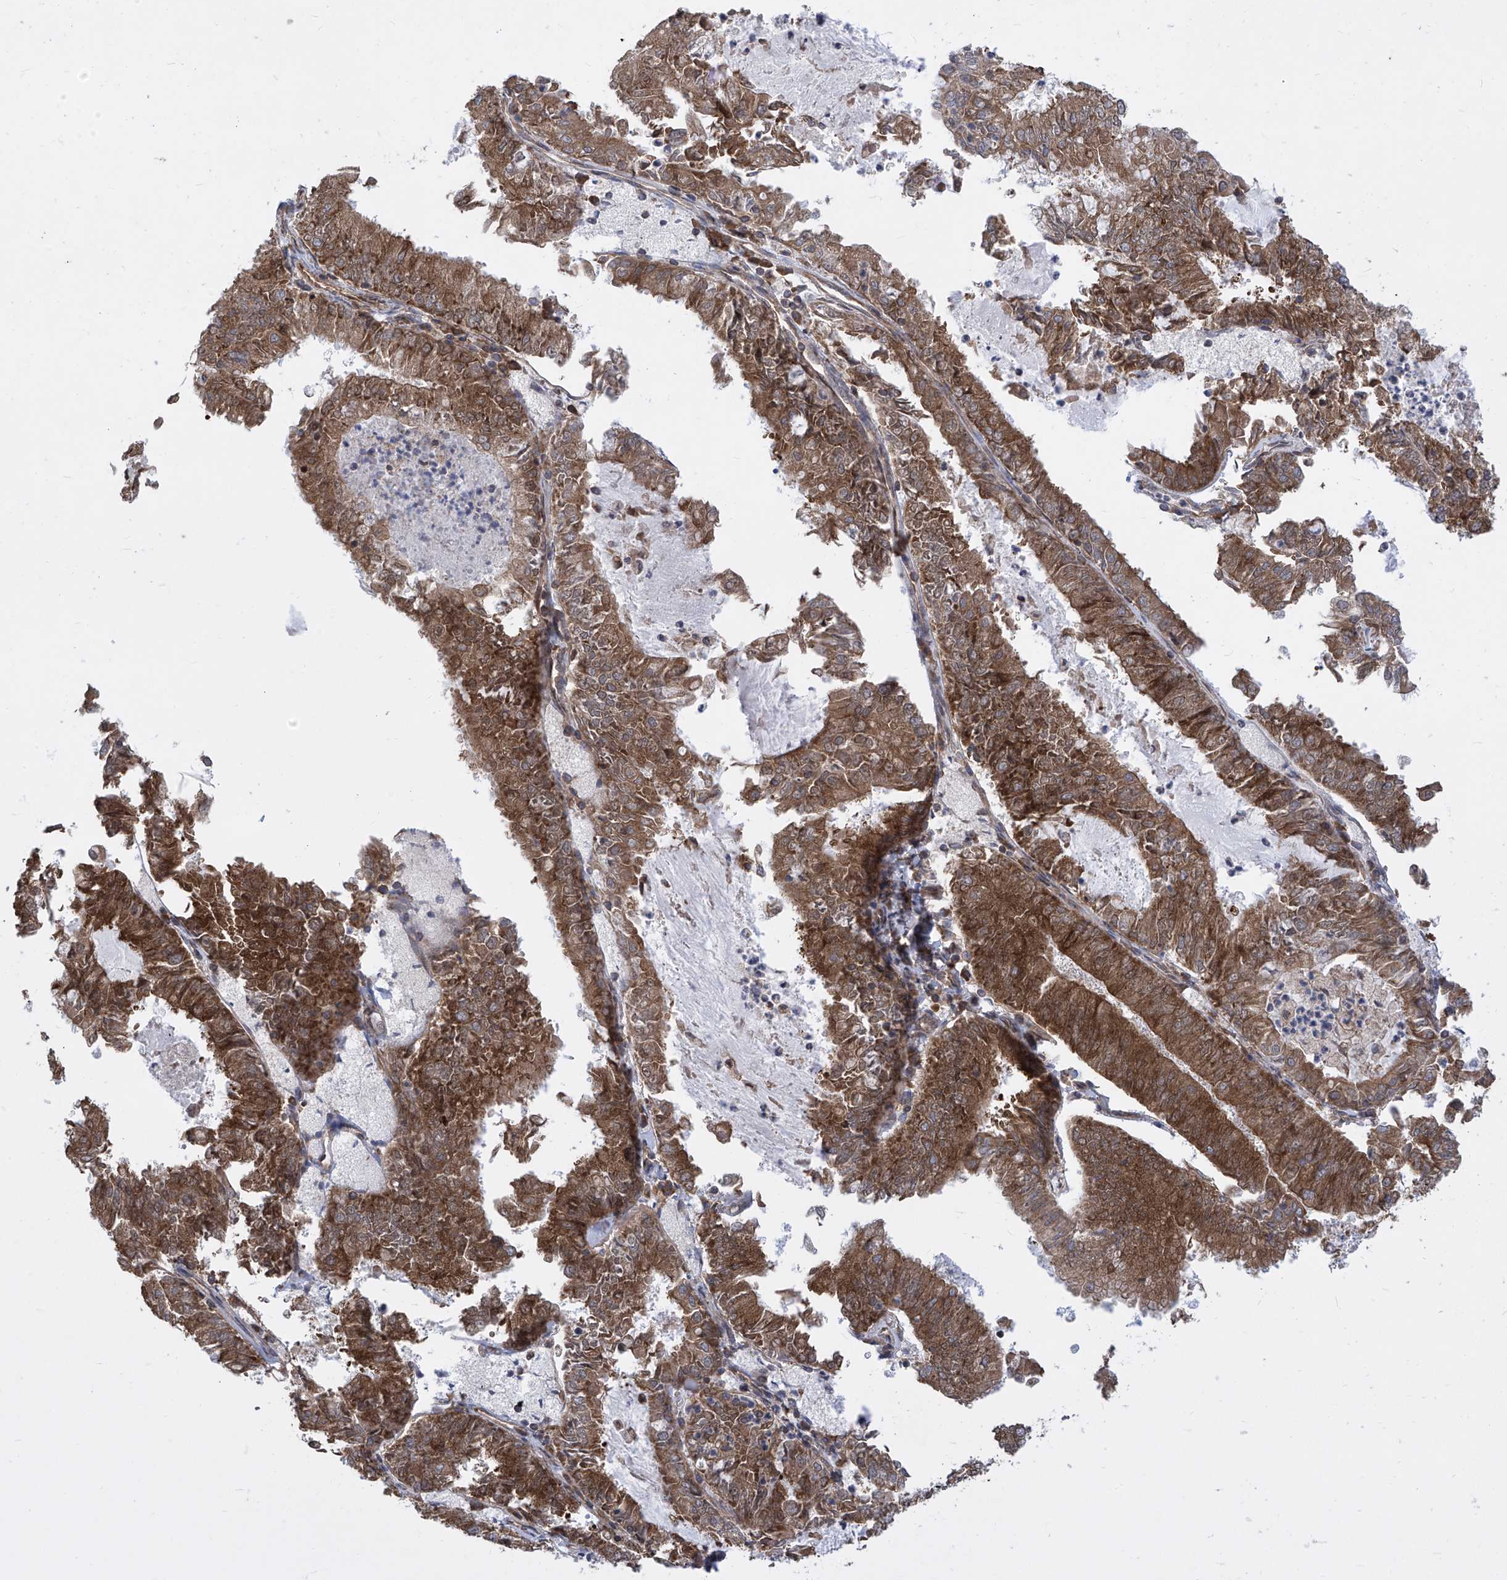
{"staining": {"intensity": "strong", "quantity": ">75%", "location": "cytoplasmic/membranous"}, "tissue": "endometrial cancer", "cell_type": "Tumor cells", "image_type": "cancer", "snomed": [{"axis": "morphology", "description": "Adenocarcinoma, NOS"}, {"axis": "topography", "description": "Endometrium"}], "caption": "A brown stain shows strong cytoplasmic/membranous positivity of a protein in endometrial cancer tumor cells. Ihc stains the protein in brown and the nuclei are stained blue.", "gene": "EIF3M", "patient": {"sex": "female", "age": 57}}